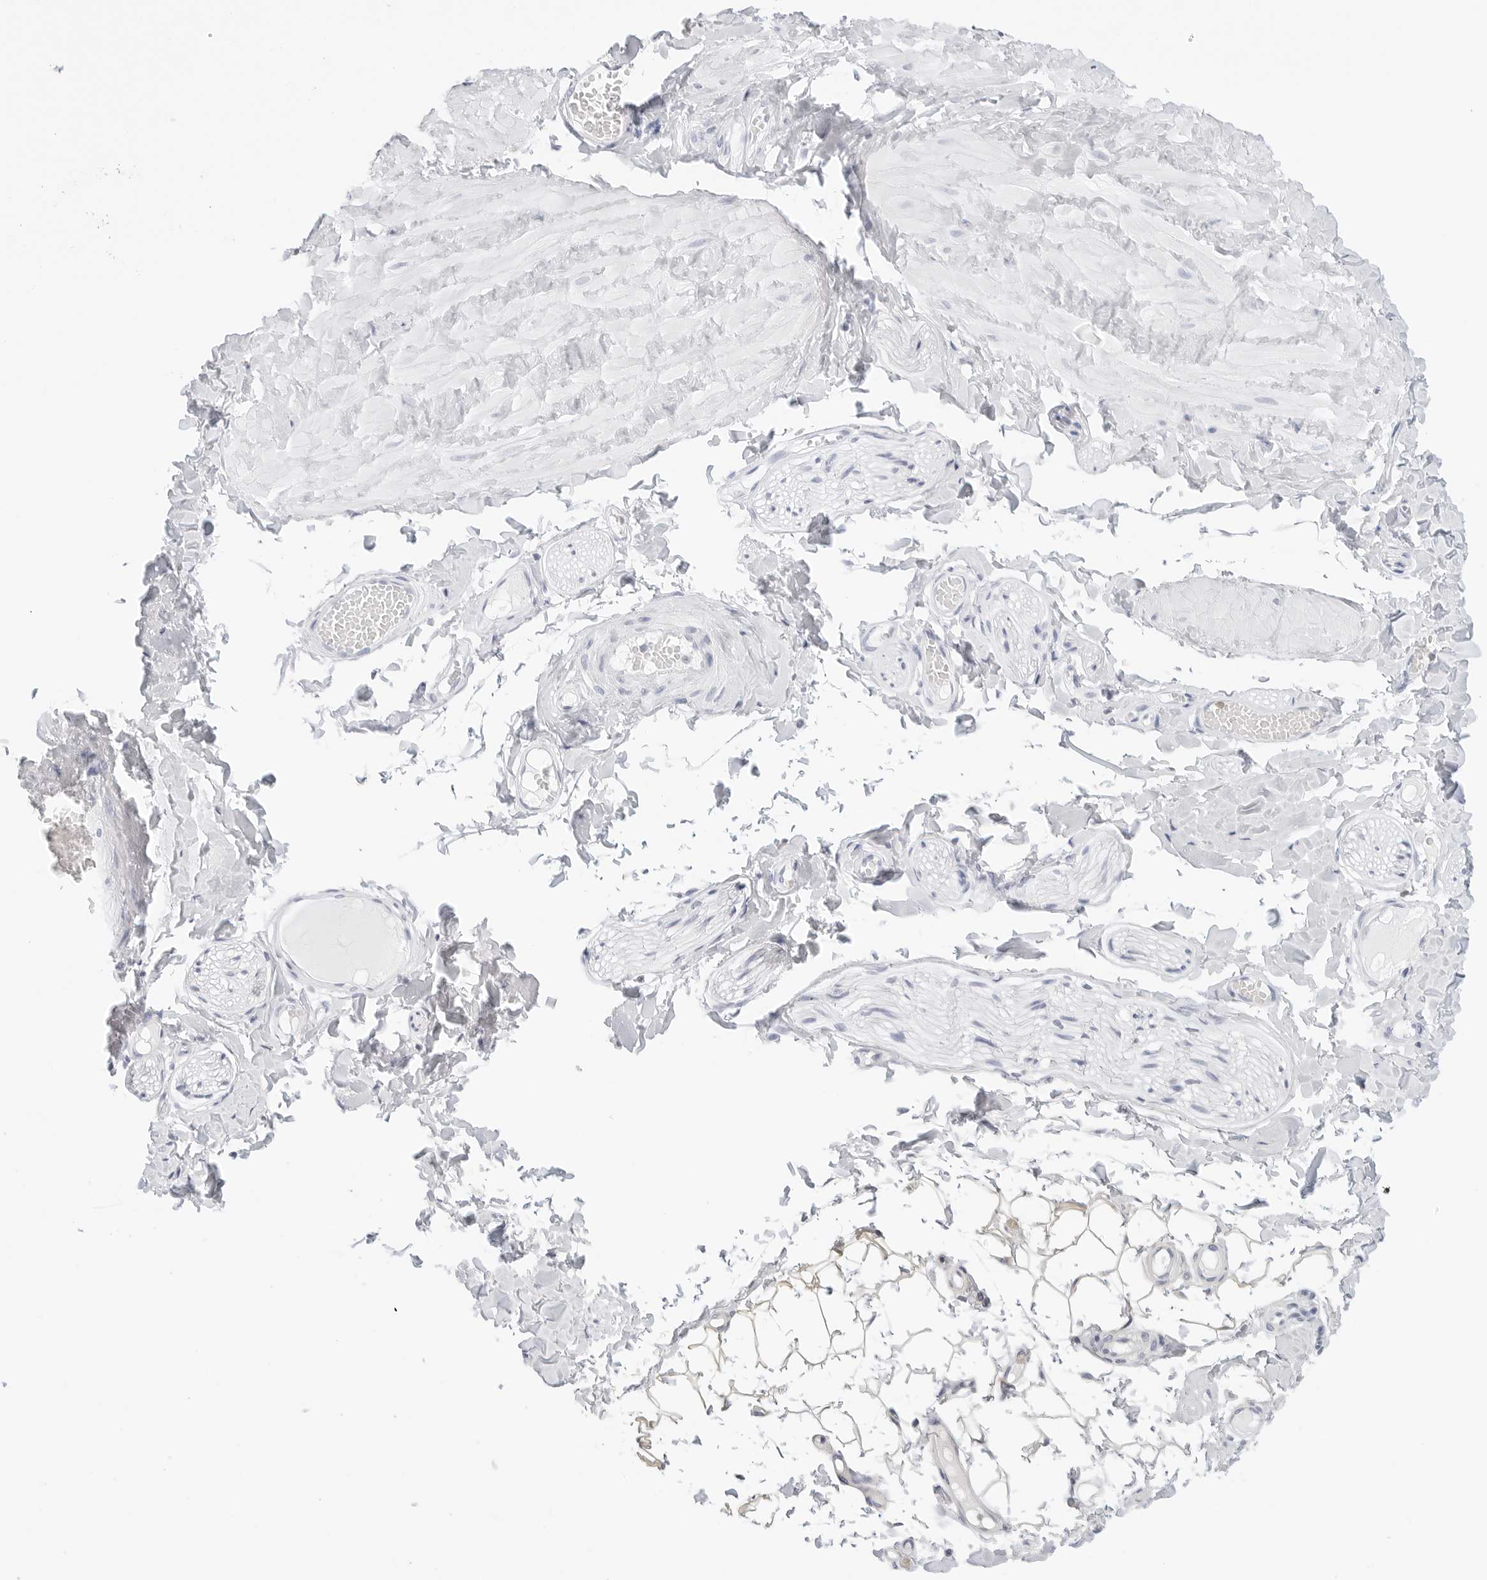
{"staining": {"intensity": "weak", "quantity": "<25%", "location": "cytoplasmic/membranous"}, "tissue": "adipose tissue", "cell_type": "Adipocytes", "image_type": "normal", "snomed": [{"axis": "morphology", "description": "Normal tissue, NOS"}, {"axis": "topography", "description": "Adipose tissue"}, {"axis": "topography", "description": "Vascular tissue"}, {"axis": "topography", "description": "Peripheral nerve tissue"}], "caption": "A high-resolution photomicrograph shows immunohistochemistry (IHC) staining of normal adipose tissue, which demonstrates no significant staining in adipocytes.", "gene": "SLC9A3R1", "patient": {"sex": "male", "age": 25}}